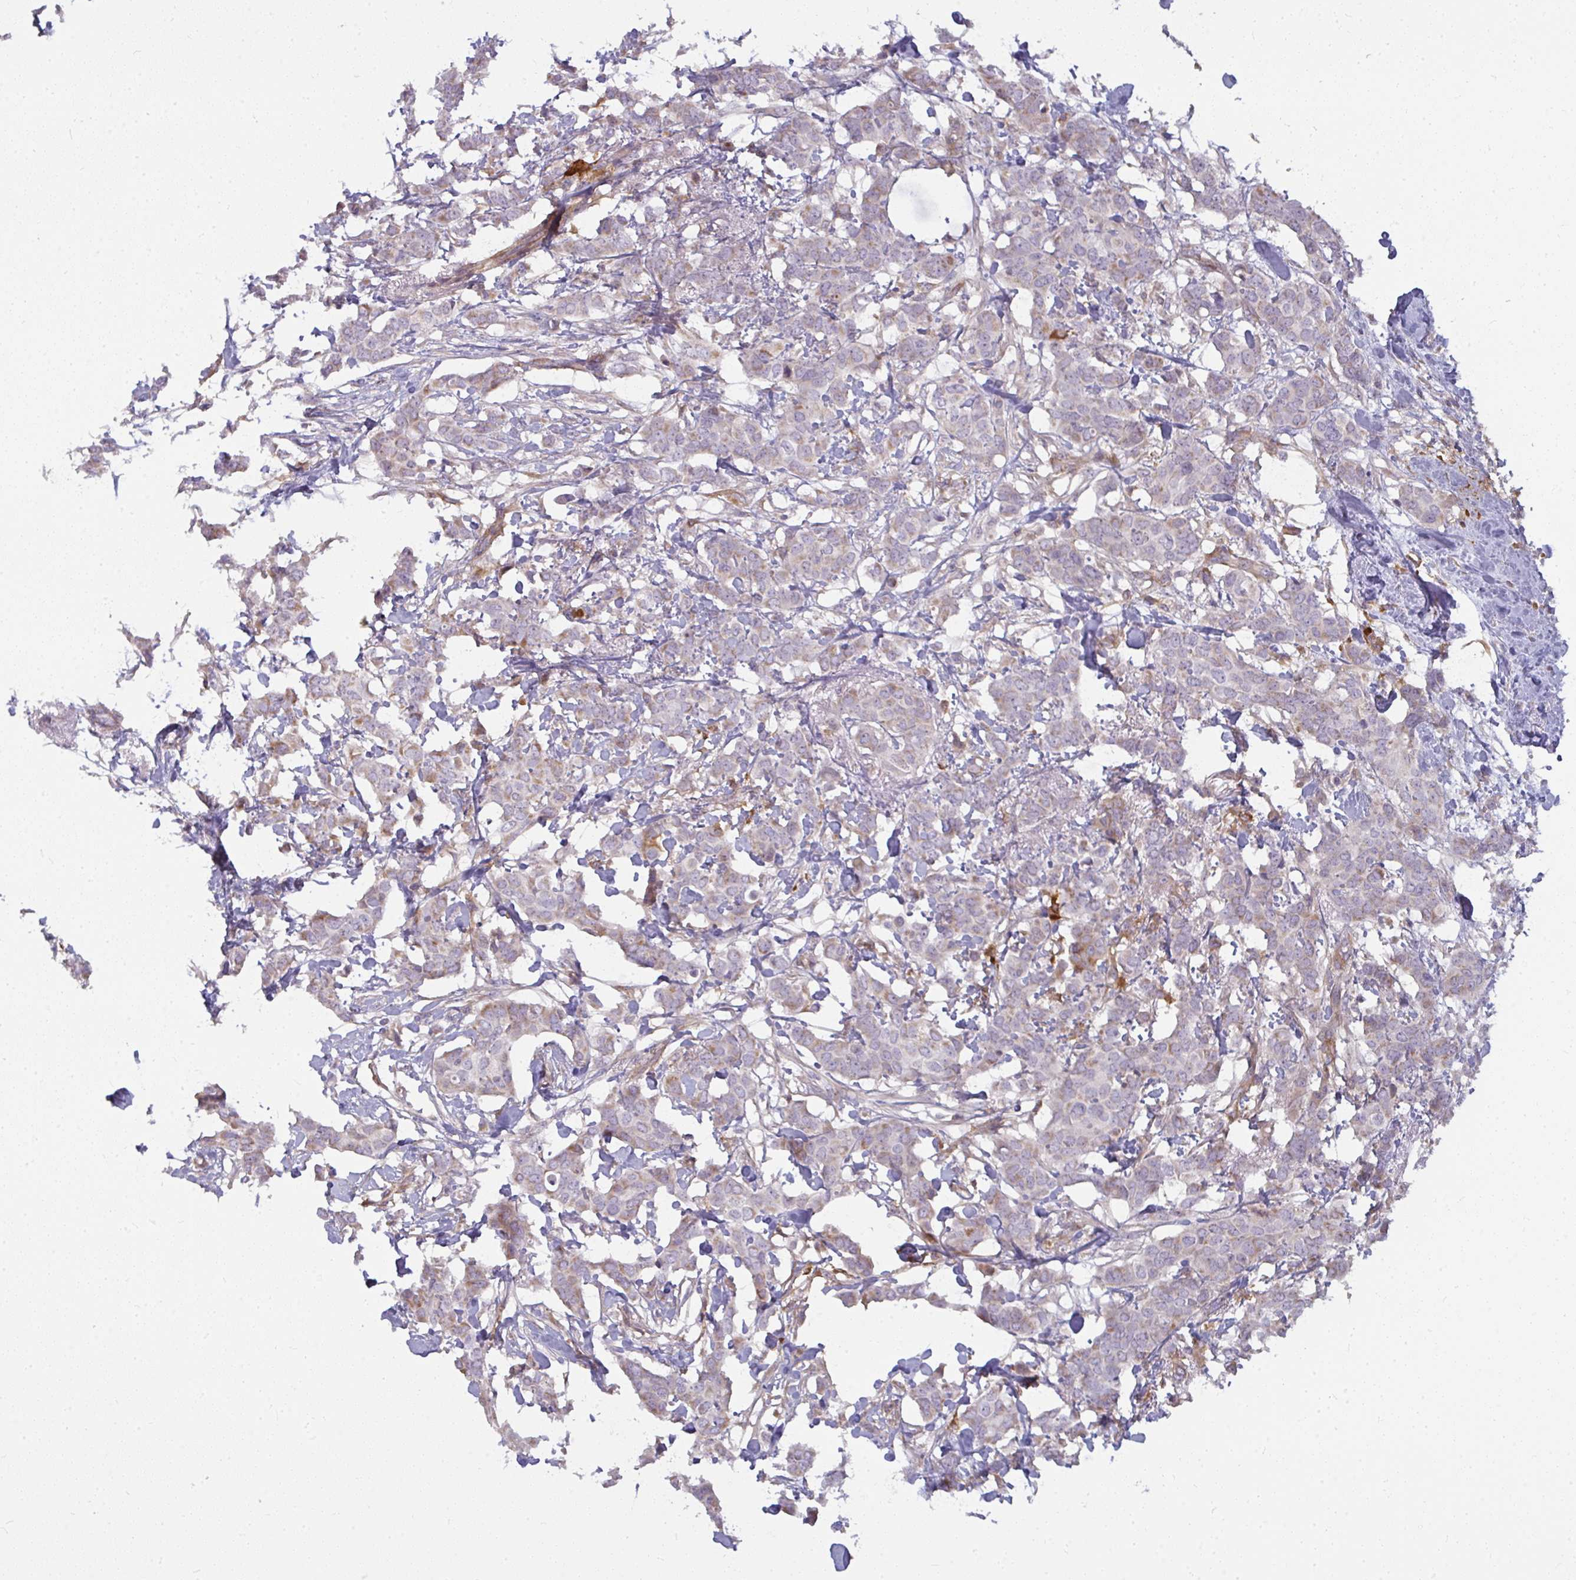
{"staining": {"intensity": "negative", "quantity": "none", "location": "none"}, "tissue": "breast cancer", "cell_type": "Tumor cells", "image_type": "cancer", "snomed": [{"axis": "morphology", "description": "Duct carcinoma"}, {"axis": "topography", "description": "Breast"}], "caption": "This photomicrograph is of infiltrating ductal carcinoma (breast) stained with IHC to label a protein in brown with the nuclei are counter-stained blue. There is no expression in tumor cells.", "gene": "IFIT3", "patient": {"sex": "female", "age": 62}}